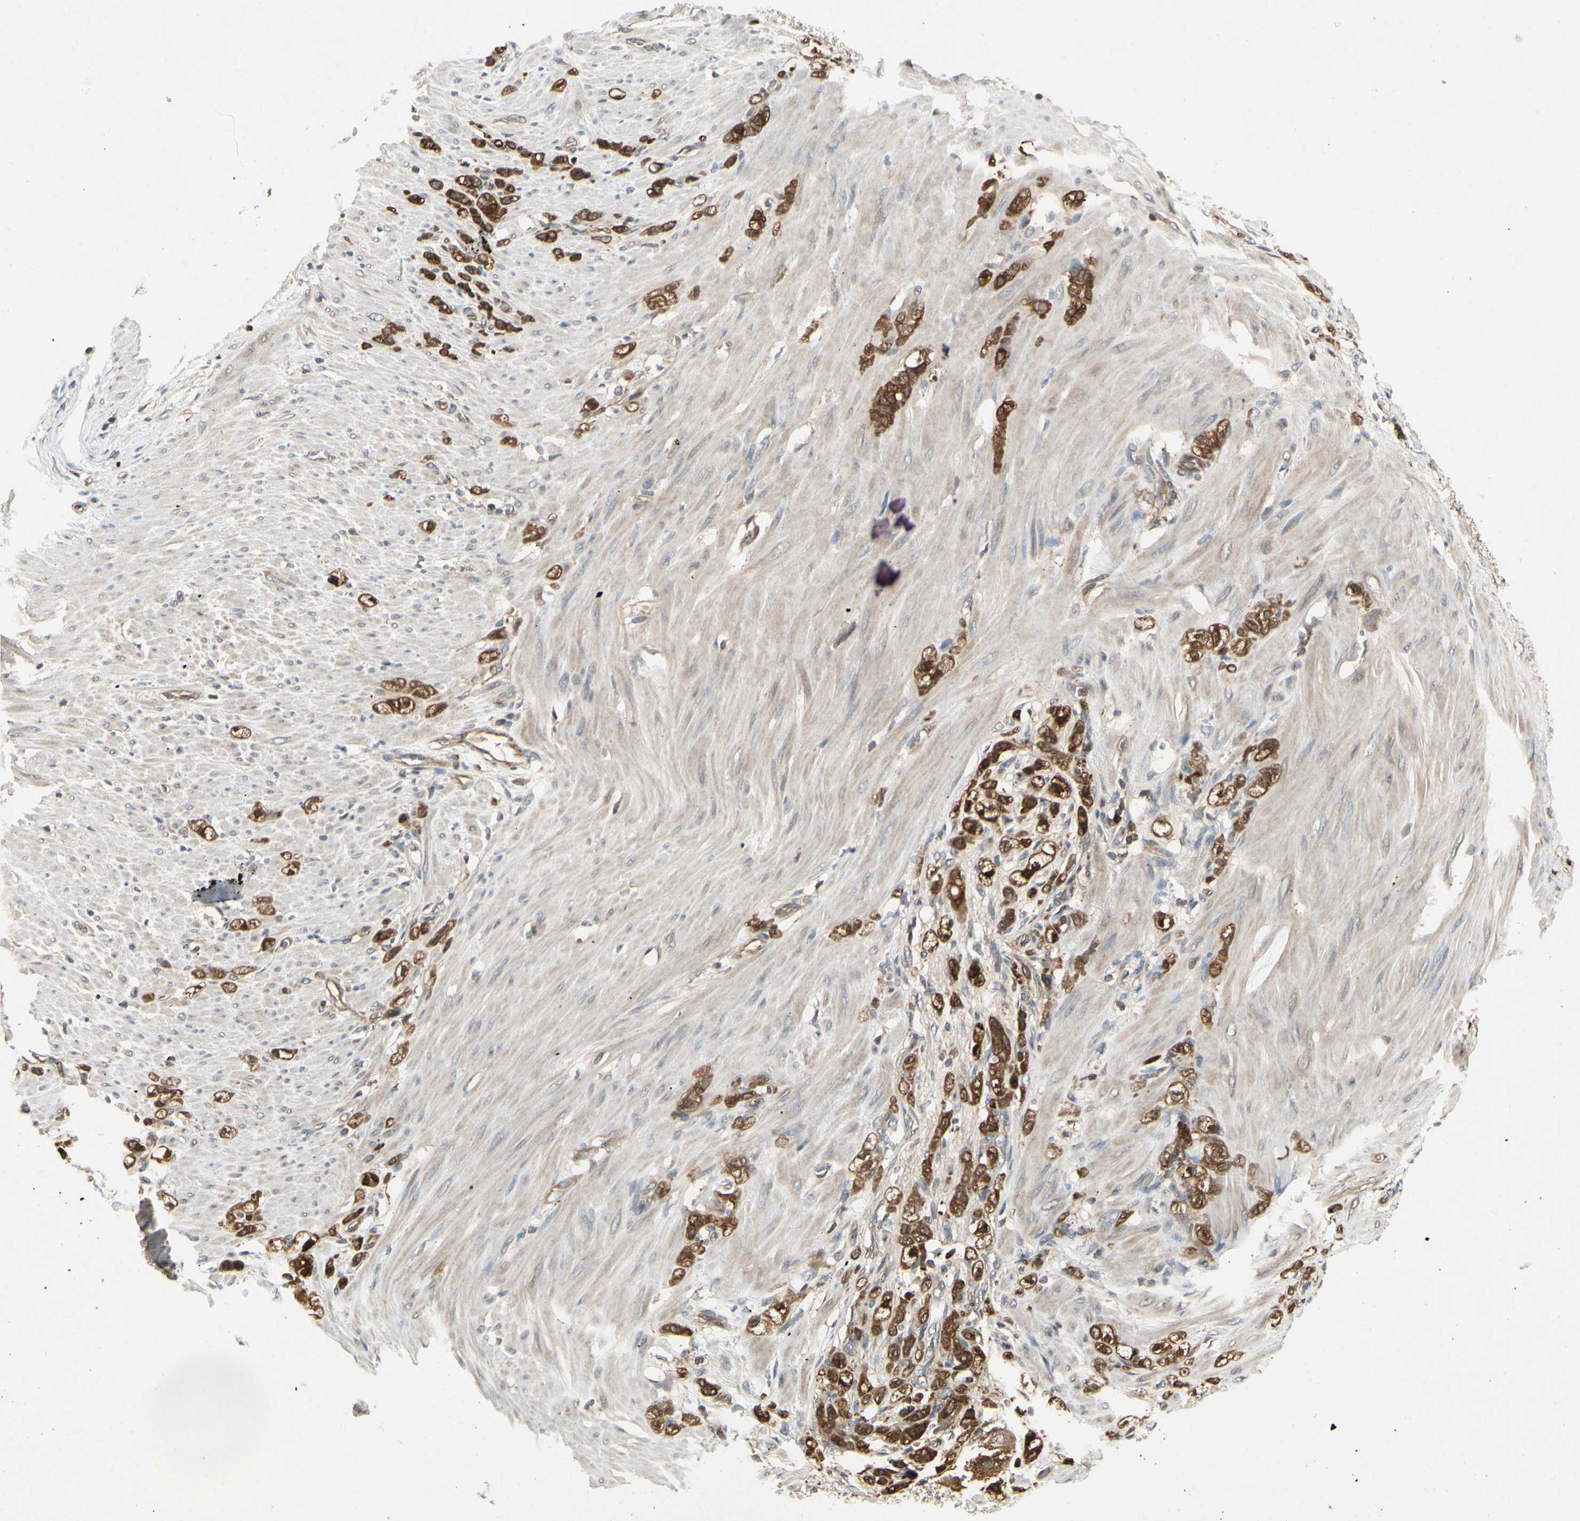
{"staining": {"intensity": "strong", "quantity": ">75%", "location": "cytoplasmic/membranous"}, "tissue": "stomach cancer", "cell_type": "Tumor cells", "image_type": "cancer", "snomed": [{"axis": "morphology", "description": "Adenocarcinoma, NOS"}, {"axis": "topography", "description": "Stomach"}], "caption": "Immunohistochemistry (IHC) of human stomach cancer exhibits high levels of strong cytoplasmic/membranous expression in approximately >75% of tumor cells.", "gene": "YWHAQ", "patient": {"sex": "male", "age": 82}}